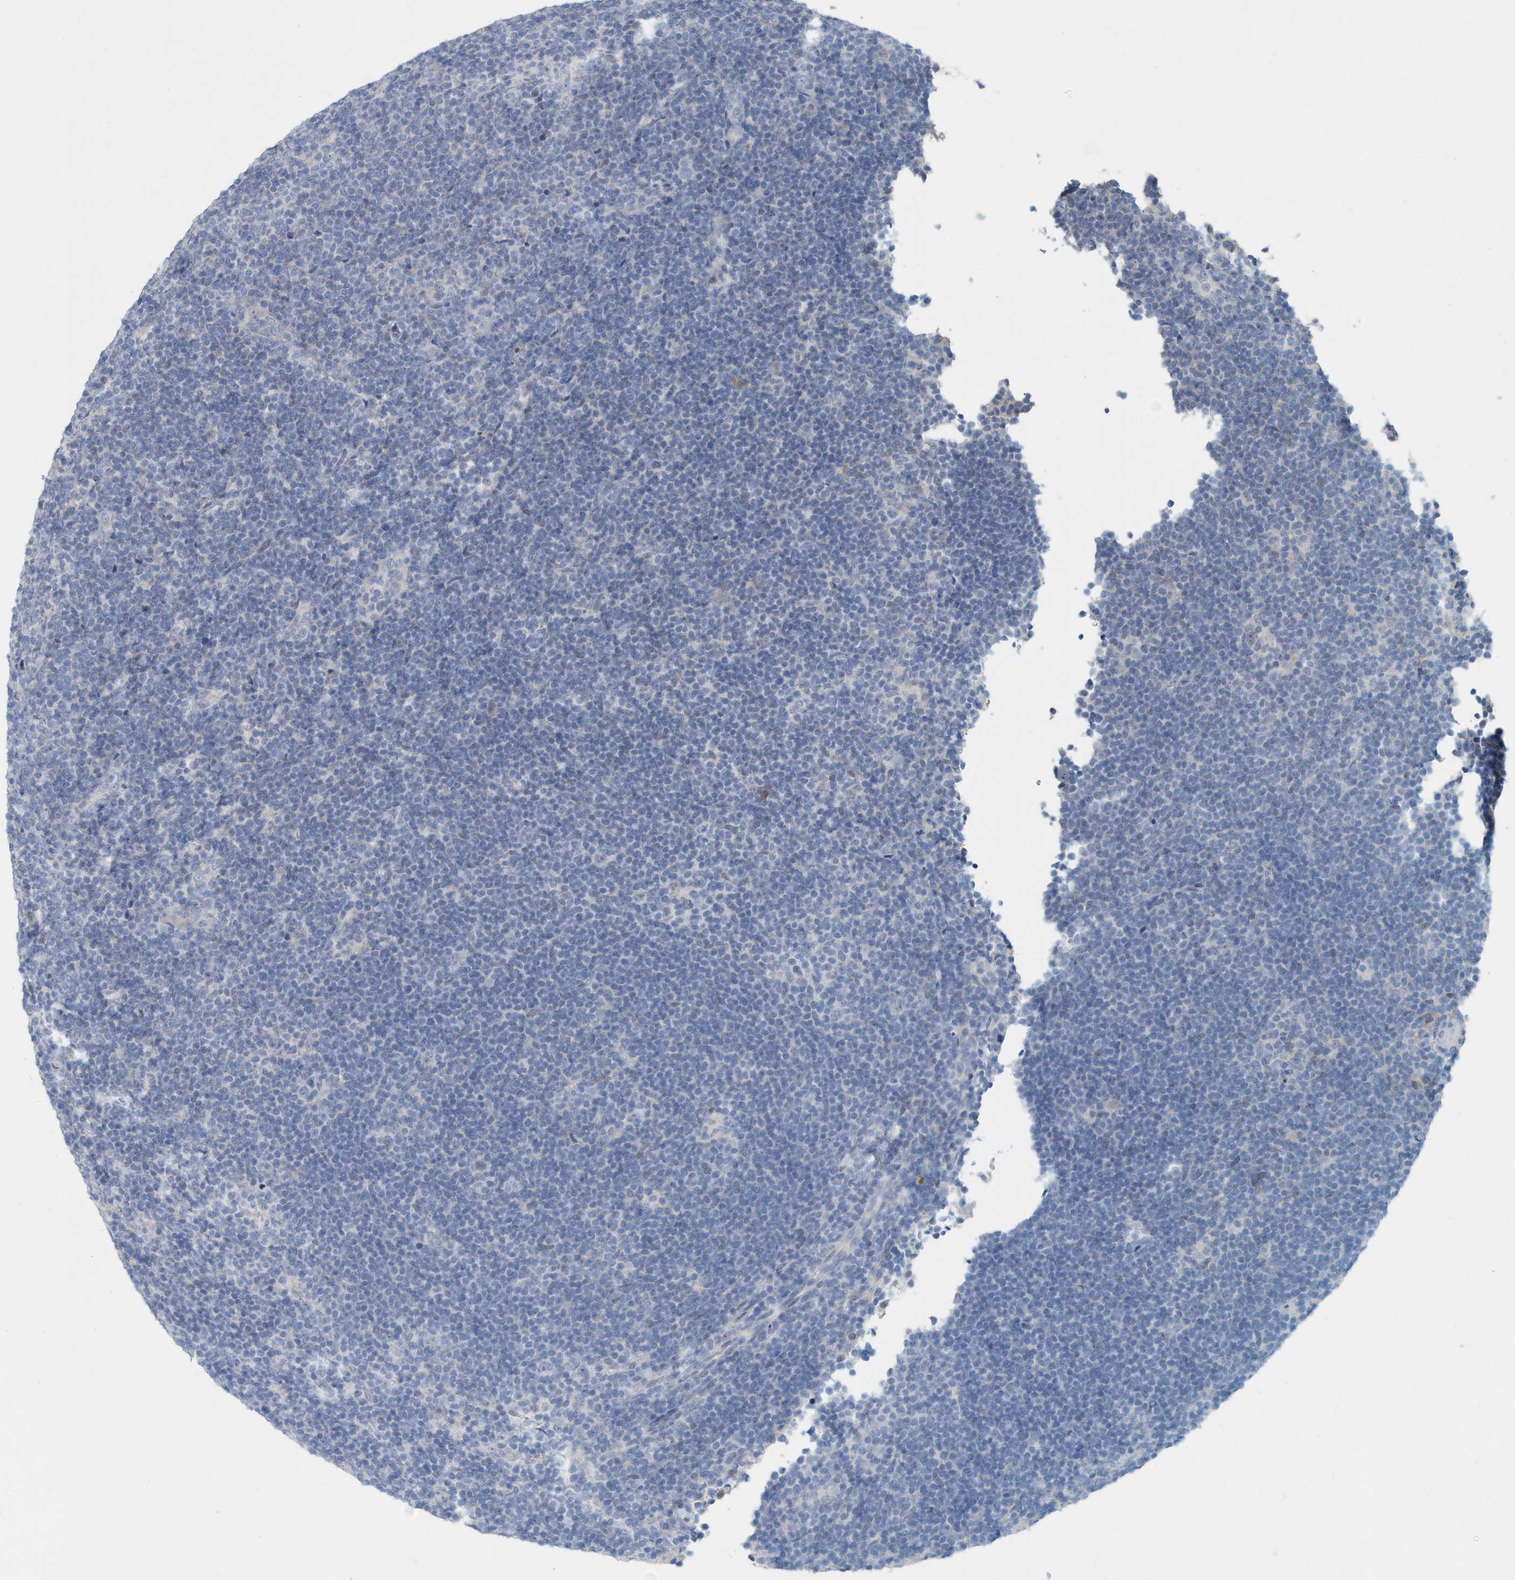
{"staining": {"intensity": "negative", "quantity": "none", "location": "none"}, "tissue": "lymphoma", "cell_type": "Tumor cells", "image_type": "cancer", "snomed": [{"axis": "morphology", "description": "Hodgkin's disease, NOS"}, {"axis": "topography", "description": "Lymph node"}], "caption": "Immunohistochemistry (IHC) image of neoplastic tissue: Hodgkin's disease stained with DAB shows no significant protein expression in tumor cells.", "gene": "PFN2", "patient": {"sex": "female", "age": 57}}